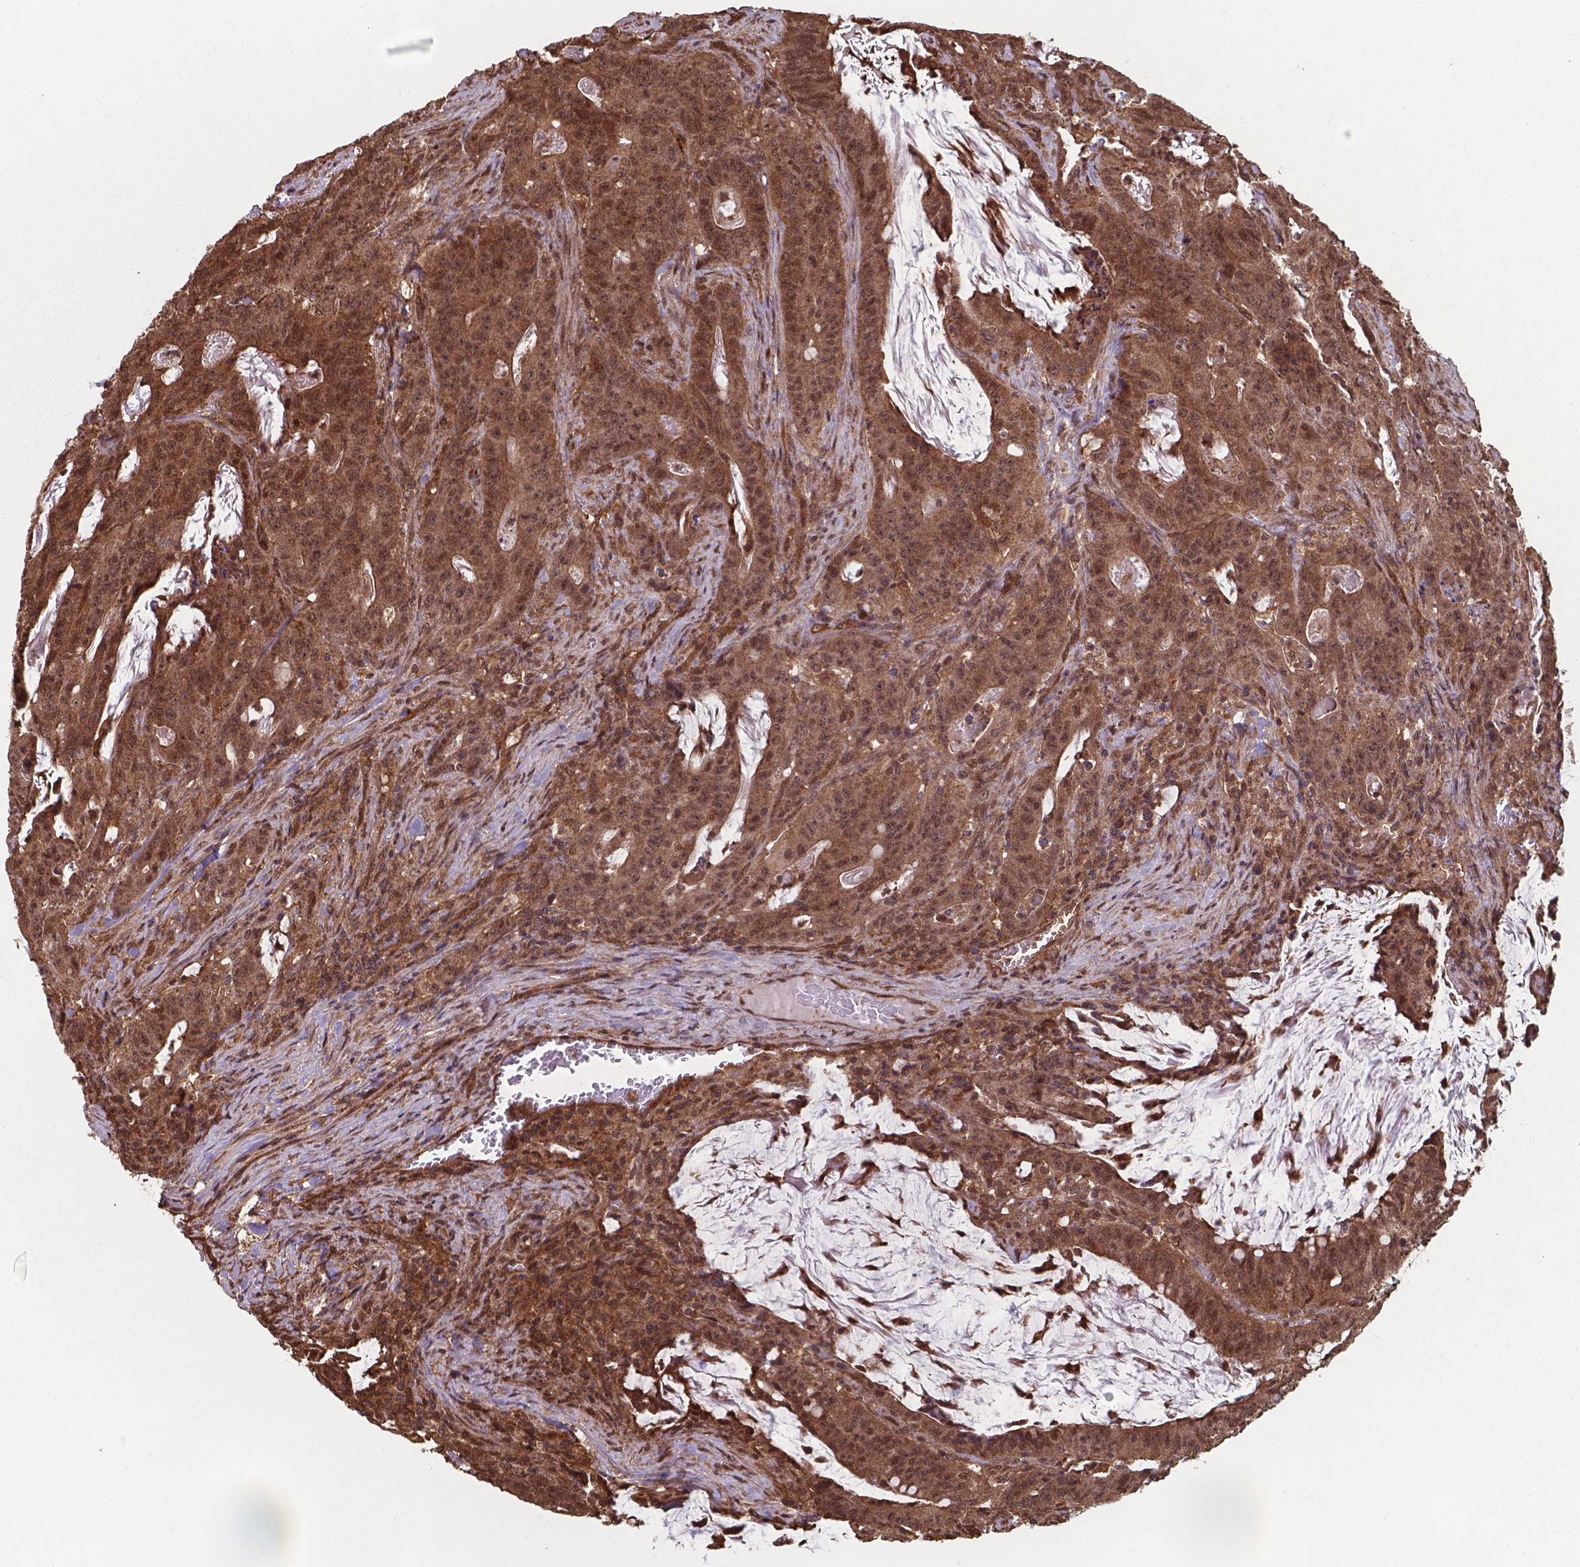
{"staining": {"intensity": "moderate", "quantity": ">75%", "location": "cytoplasmic/membranous,nuclear"}, "tissue": "colorectal cancer", "cell_type": "Tumor cells", "image_type": "cancer", "snomed": [{"axis": "morphology", "description": "Adenocarcinoma, NOS"}, {"axis": "topography", "description": "Colon"}], "caption": "A micrograph of colorectal adenocarcinoma stained for a protein exhibits moderate cytoplasmic/membranous and nuclear brown staining in tumor cells.", "gene": "CHP2", "patient": {"sex": "male", "age": 33}}